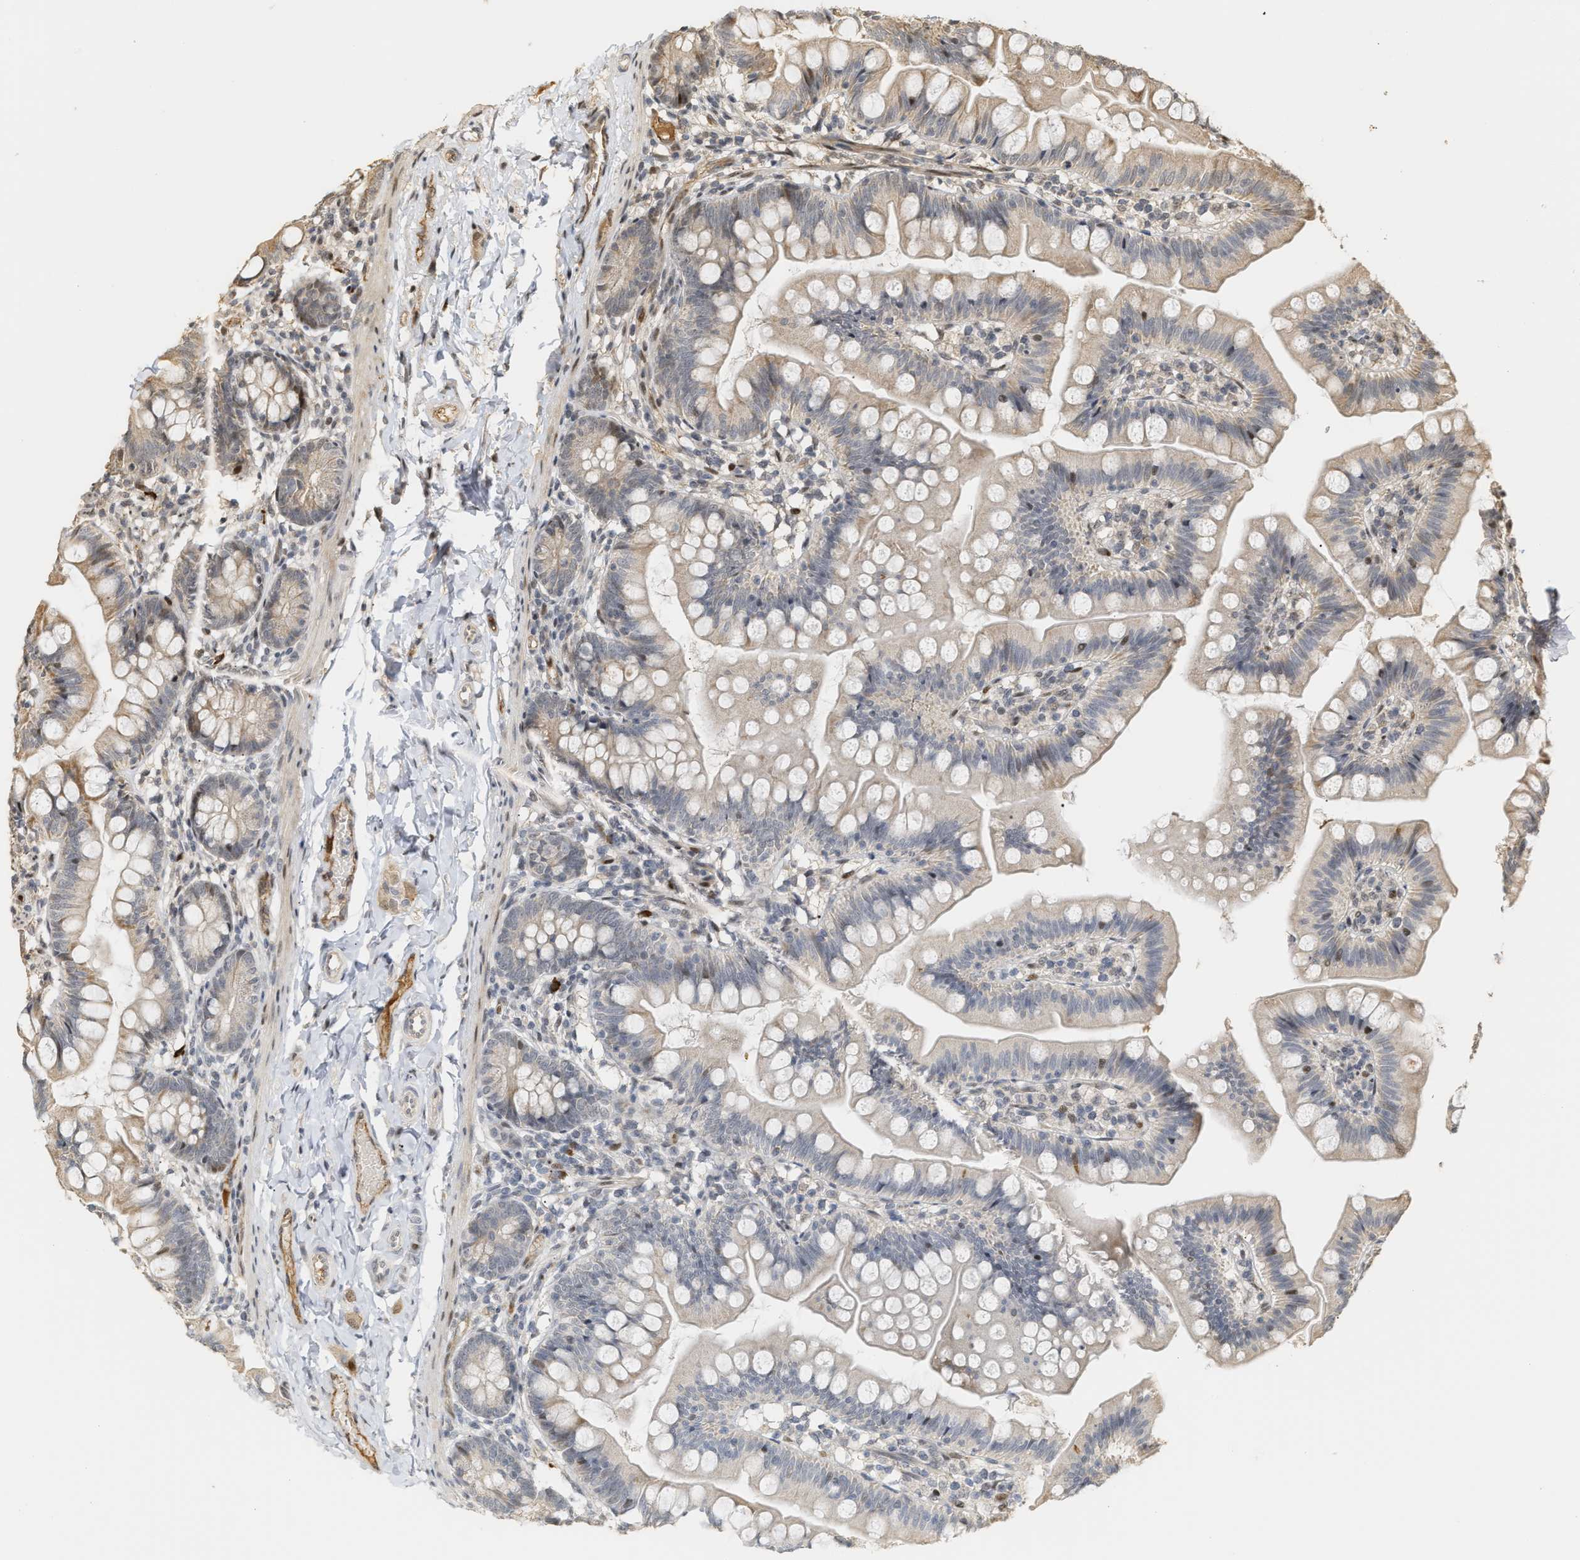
{"staining": {"intensity": "moderate", "quantity": "<25%", "location": "cytoplasmic/membranous"}, "tissue": "small intestine", "cell_type": "Glandular cells", "image_type": "normal", "snomed": [{"axis": "morphology", "description": "Normal tissue, NOS"}, {"axis": "topography", "description": "Small intestine"}], "caption": "A histopathology image of human small intestine stained for a protein demonstrates moderate cytoplasmic/membranous brown staining in glandular cells.", "gene": "ZFAND5", "patient": {"sex": "male", "age": 7}}